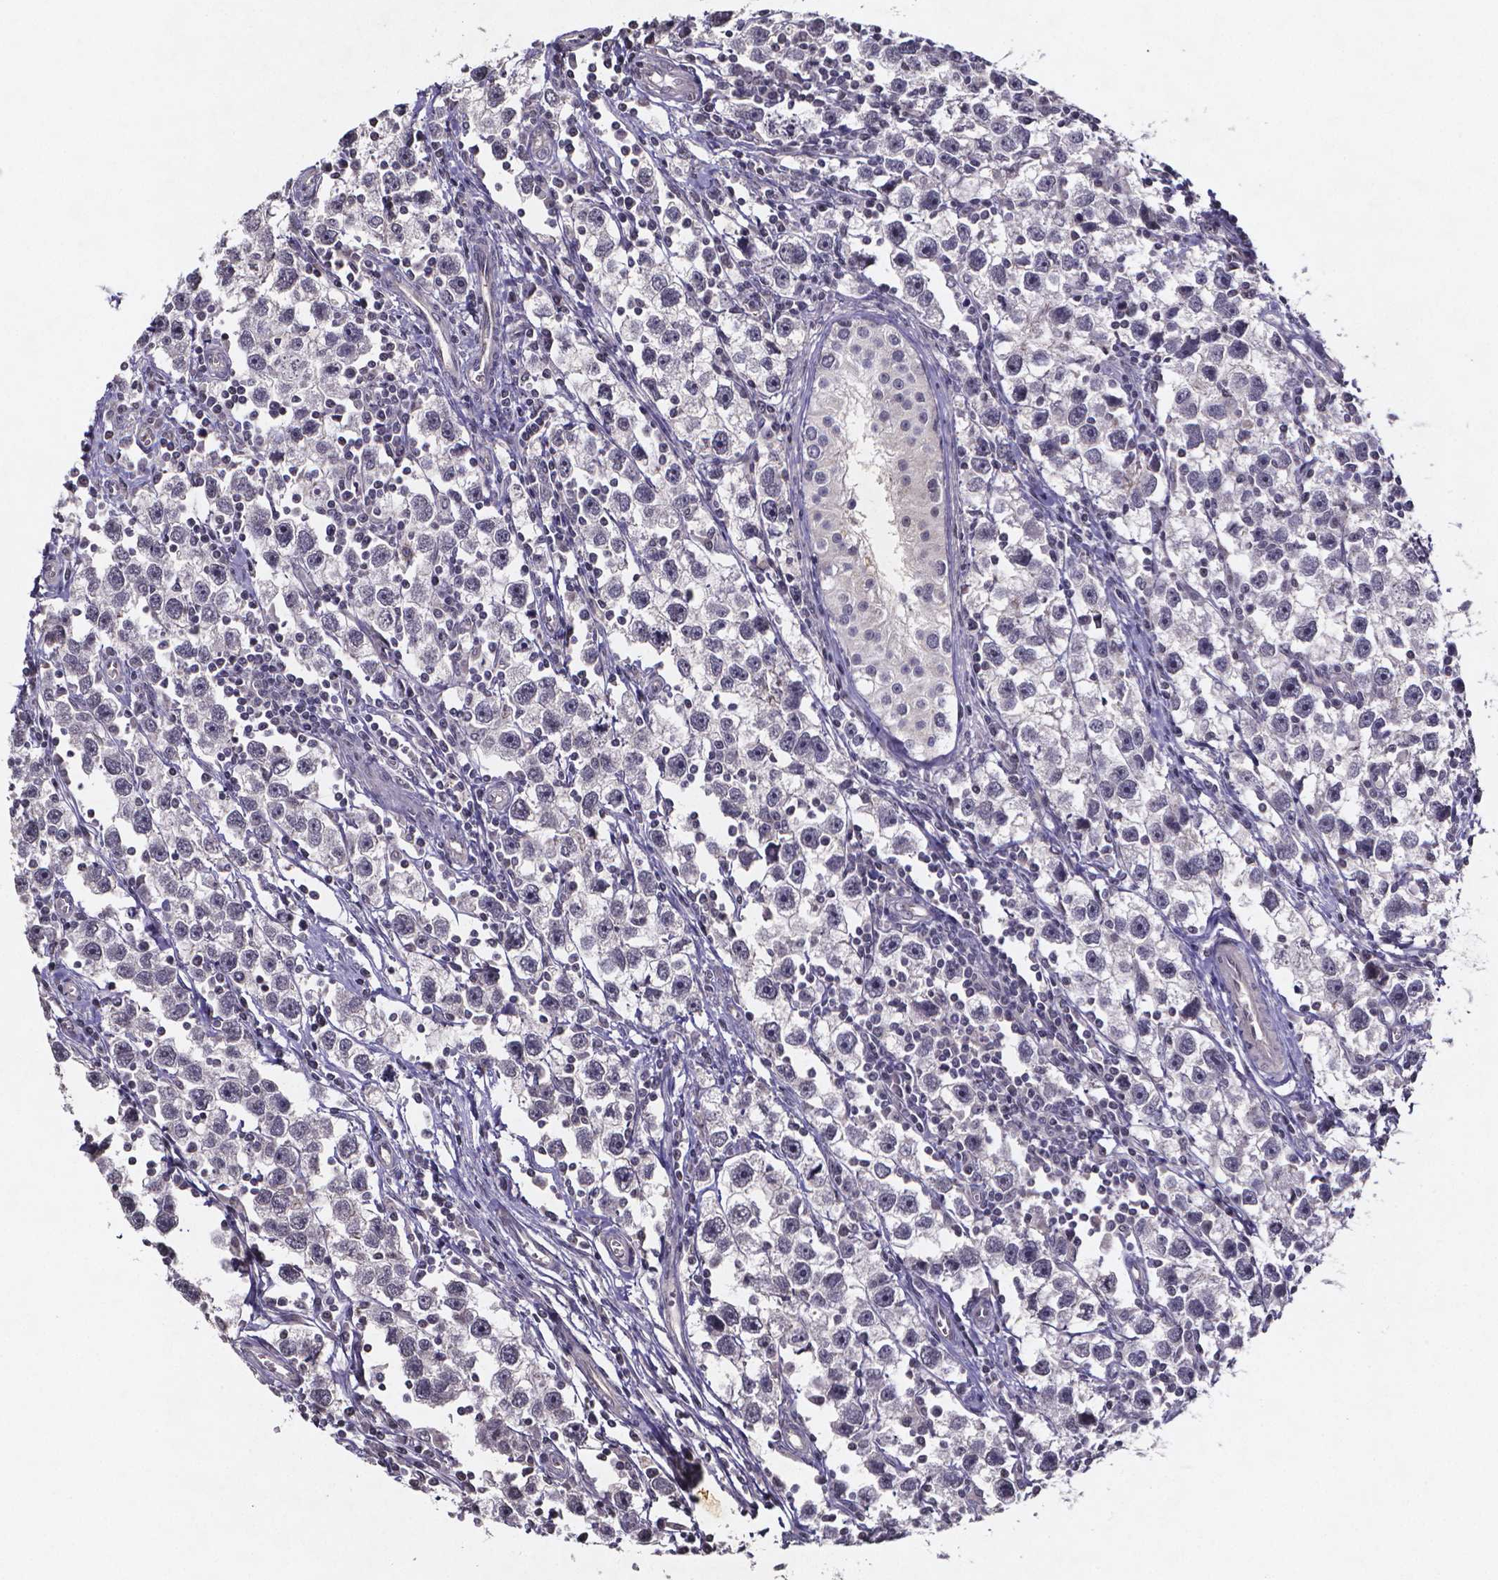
{"staining": {"intensity": "negative", "quantity": "none", "location": "none"}, "tissue": "testis cancer", "cell_type": "Tumor cells", "image_type": "cancer", "snomed": [{"axis": "morphology", "description": "Seminoma, NOS"}, {"axis": "topography", "description": "Testis"}], "caption": "Photomicrograph shows no protein expression in tumor cells of testis seminoma tissue. Nuclei are stained in blue.", "gene": "TP73", "patient": {"sex": "male", "age": 30}}